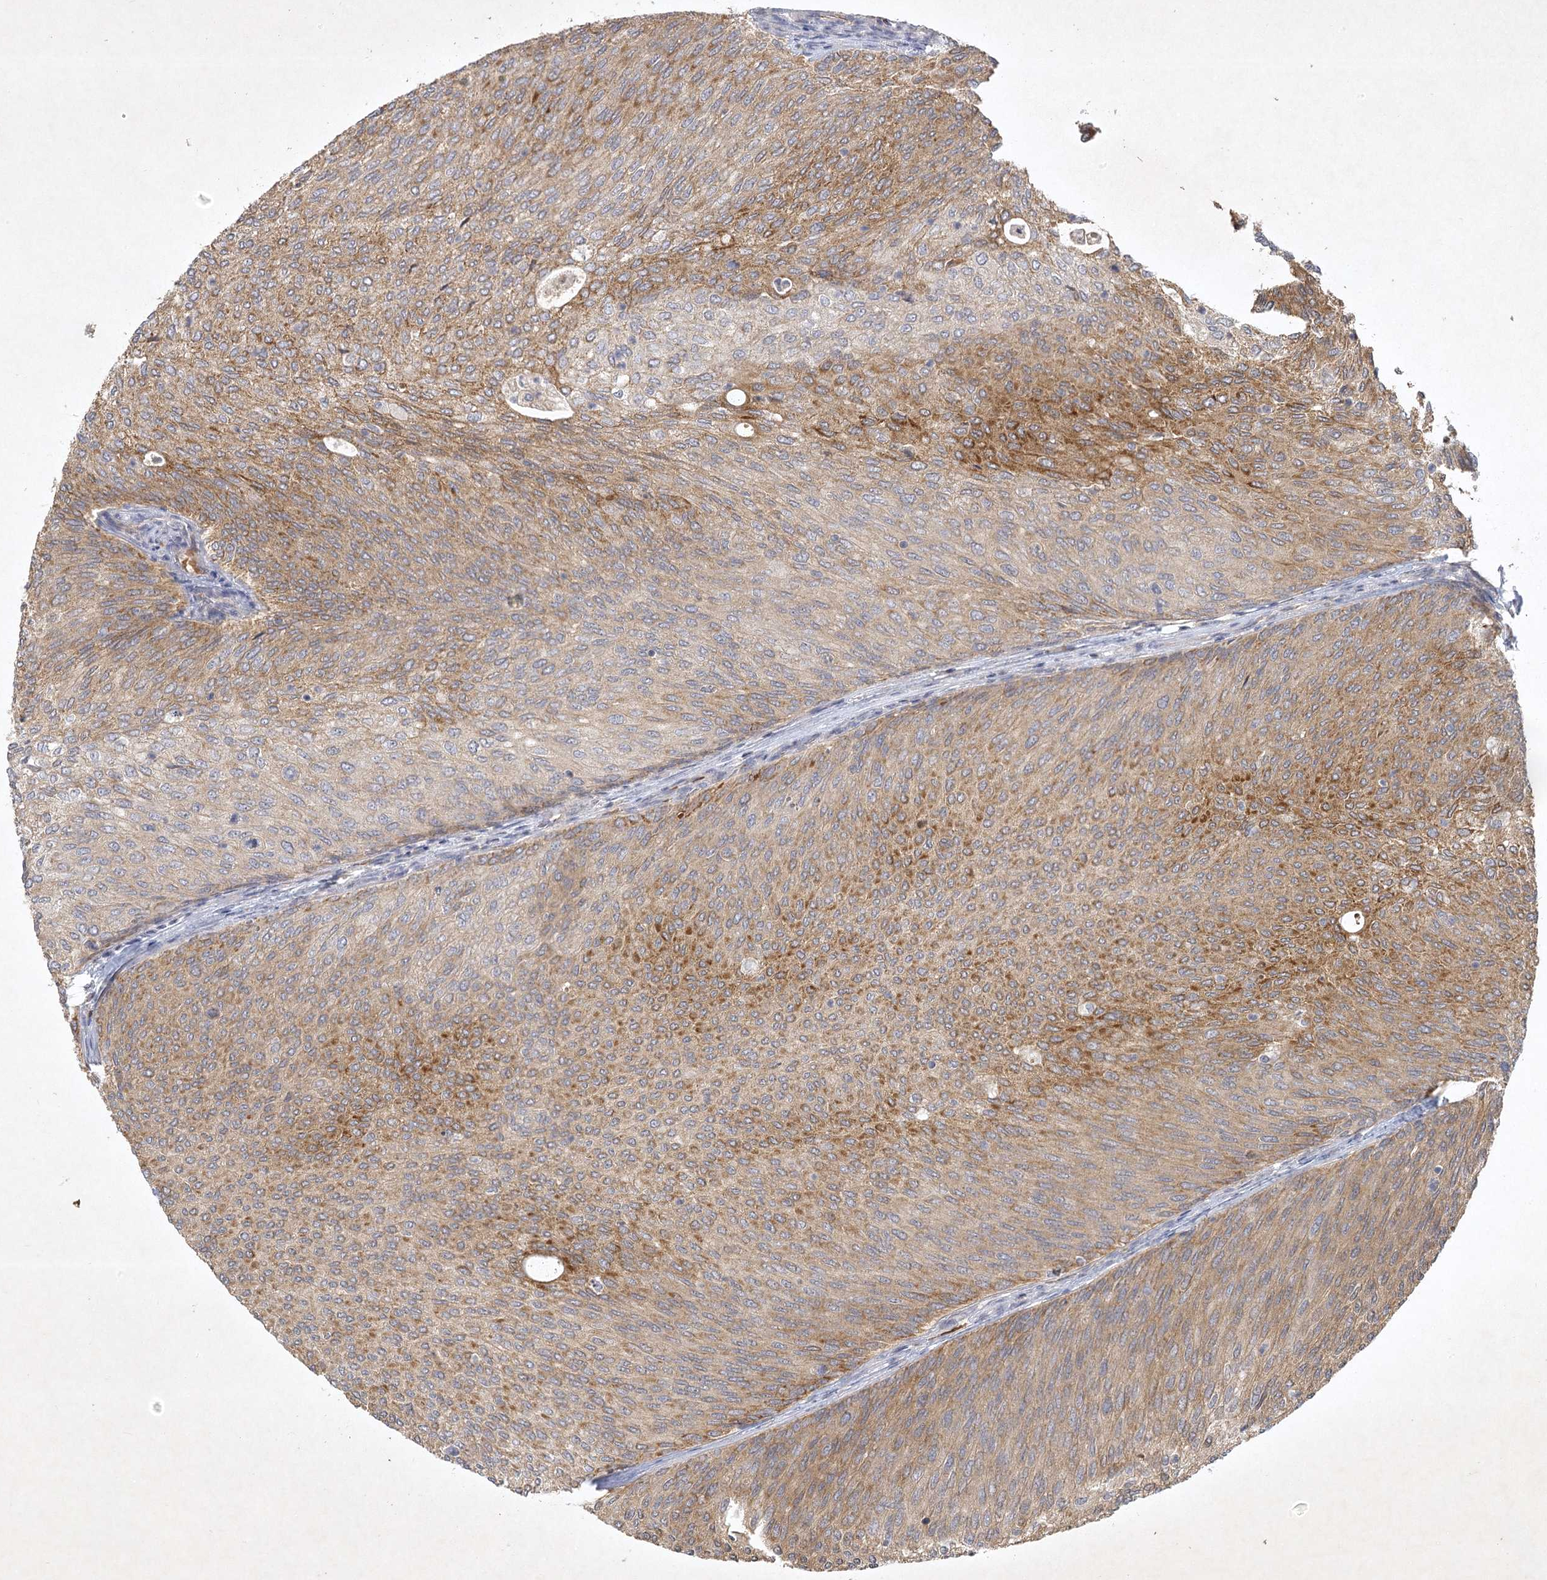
{"staining": {"intensity": "moderate", "quantity": ">75%", "location": "cytoplasmic/membranous"}, "tissue": "urothelial cancer", "cell_type": "Tumor cells", "image_type": "cancer", "snomed": [{"axis": "morphology", "description": "Urothelial carcinoma, Low grade"}, {"axis": "topography", "description": "Urinary bladder"}], "caption": "A brown stain shows moderate cytoplasmic/membranous positivity of a protein in low-grade urothelial carcinoma tumor cells.", "gene": "PYROXD2", "patient": {"sex": "female", "age": 79}}